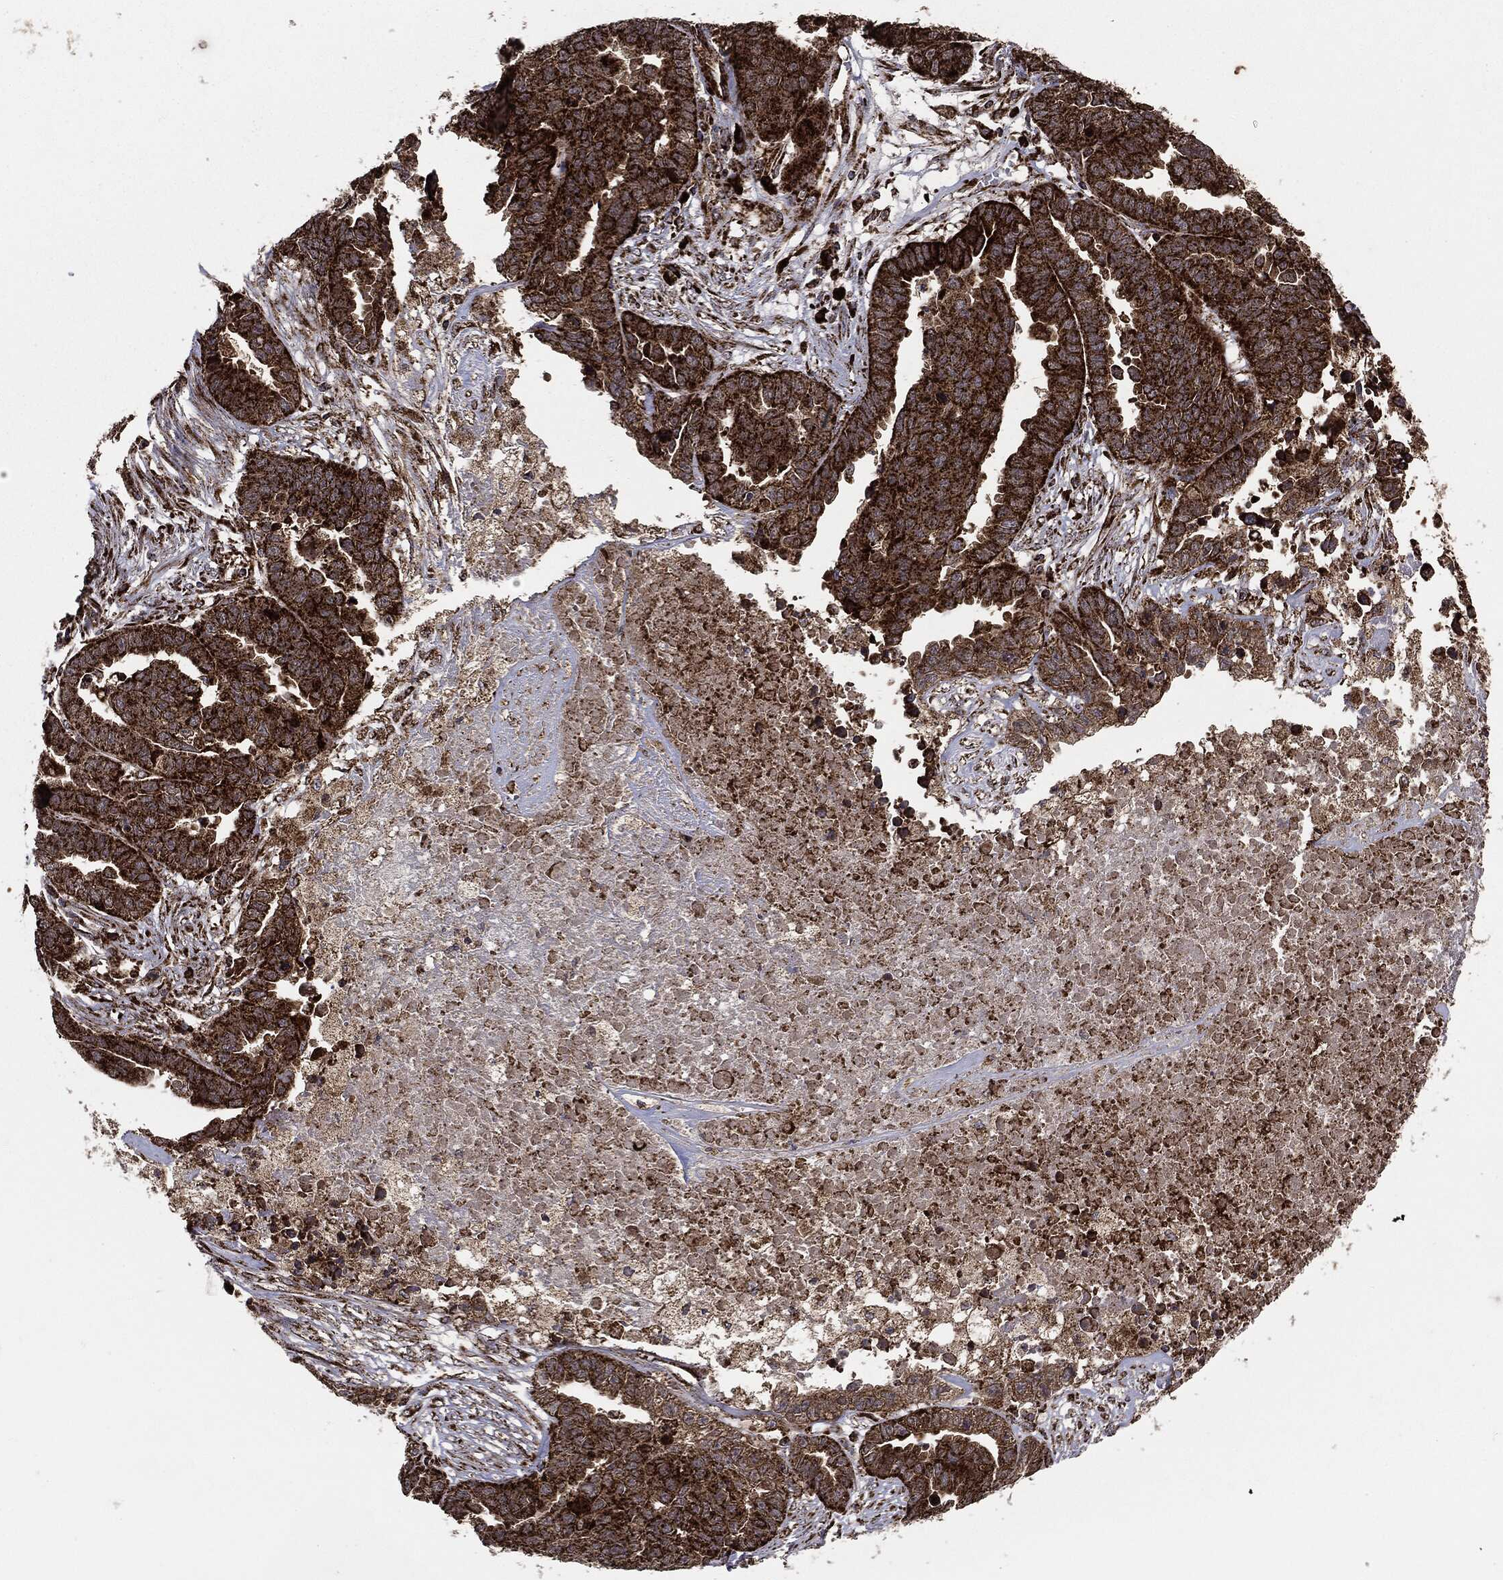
{"staining": {"intensity": "strong", "quantity": ">75%", "location": "cytoplasmic/membranous"}, "tissue": "ovarian cancer", "cell_type": "Tumor cells", "image_type": "cancer", "snomed": [{"axis": "morphology", "description": "Cystadenocarcinoma, serous, NOS"}, {"axis": "topography", "description": "Ovary"}], "caption": "Tumor cells reveal high levels of strong cytoplasmic/membranous positivity in about >75% of cells in human ovarian cancer (serous cystadenocarcinoma). (DAB IHC with brightfield microscopy, high magnification).", "gene": "MAP2K1", "patient": {"sex": "female", "age": 87}}